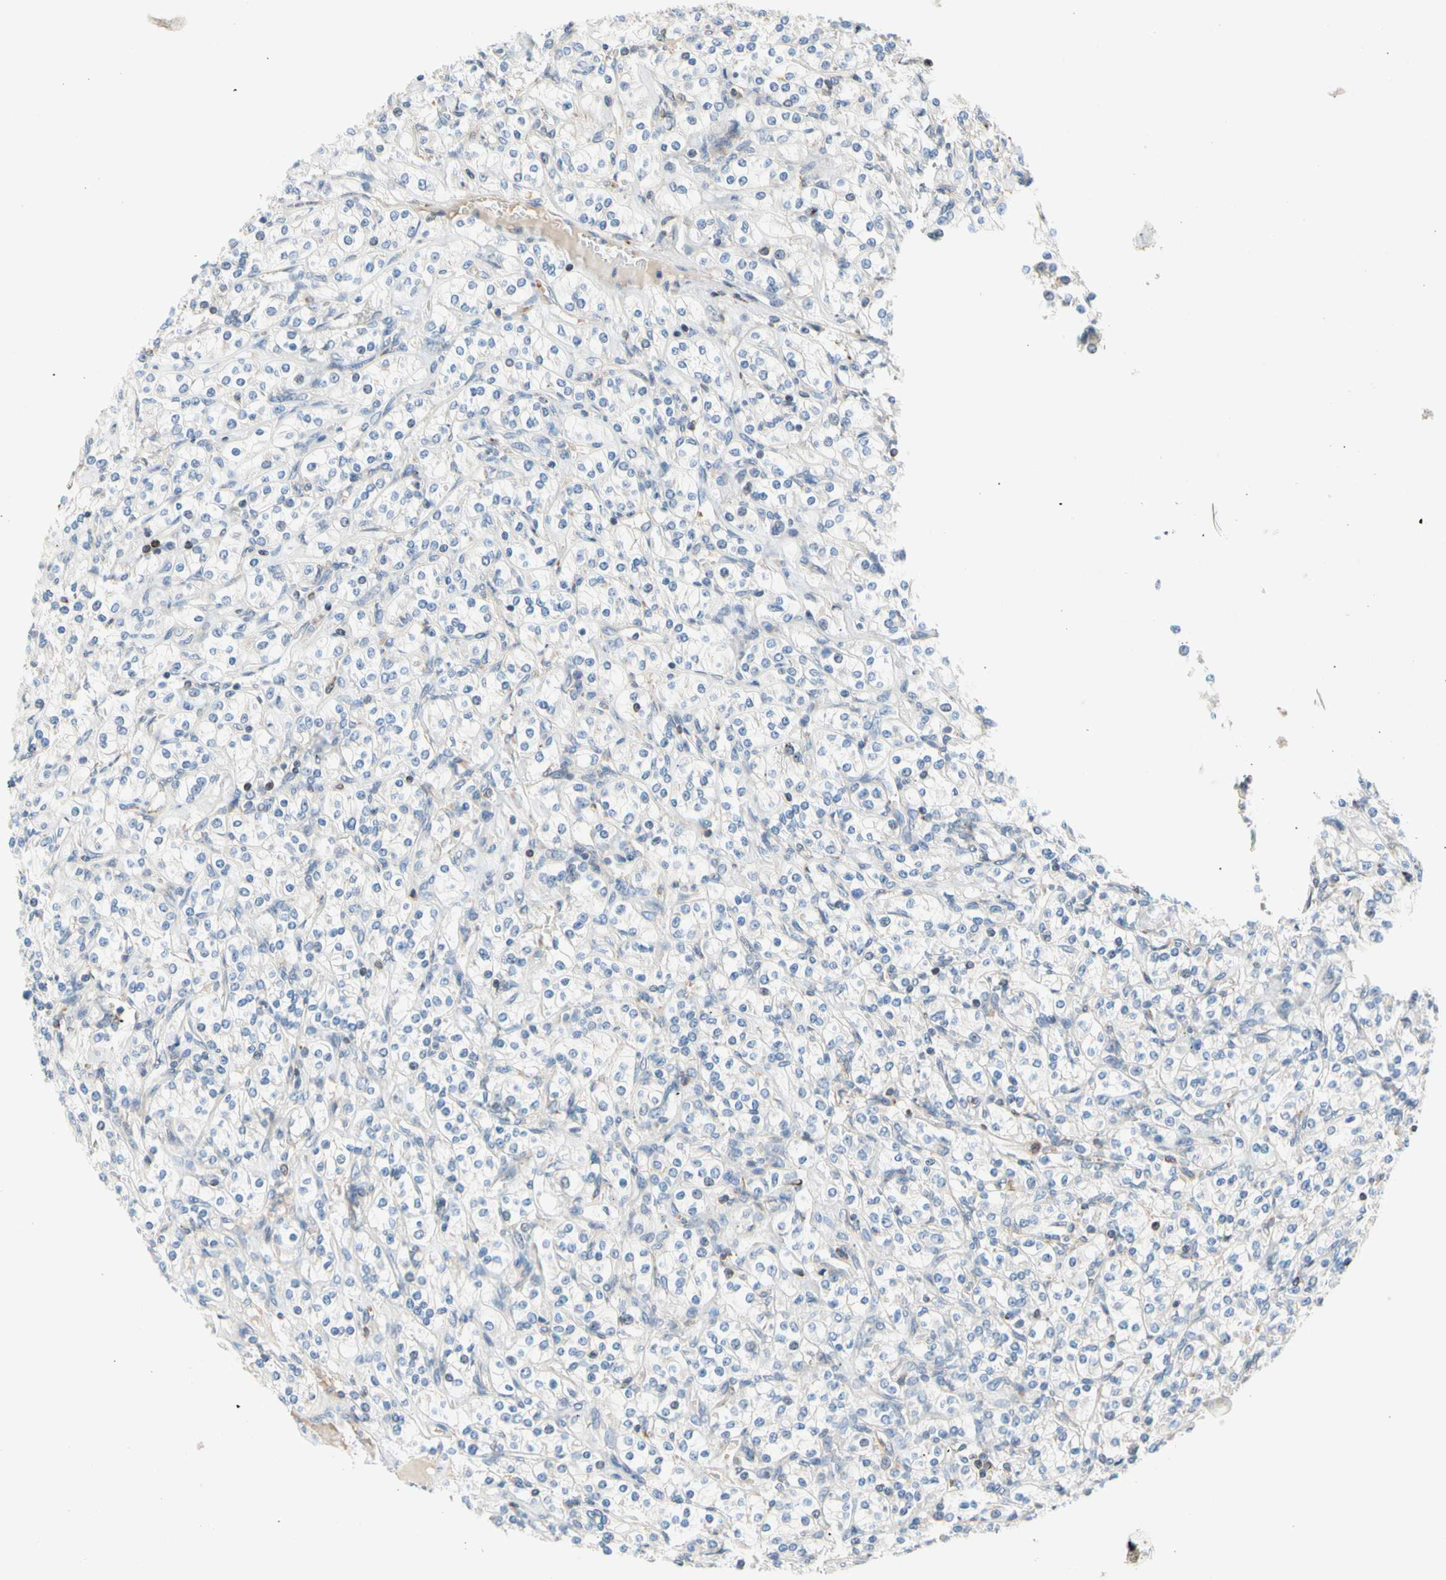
{"staining": {"intensity": "negative", "quantity": "none", "location": "none"}, "tissue": "renal cancer", "cell_type": "Tumor cells", "image_type": "cancer", "snomed": [{"axis": "morphology", "description": "Adenocarcinoma, NOS"}, {"axis": "topography", "description": "Kidney"}], "caption": "Renal adenocarcinoma was stained to show a protein in brown. There is no significant positivity in tumor cells.", "gene": "MAP3K3", "patient": {"sex": "male", "age": 77}}